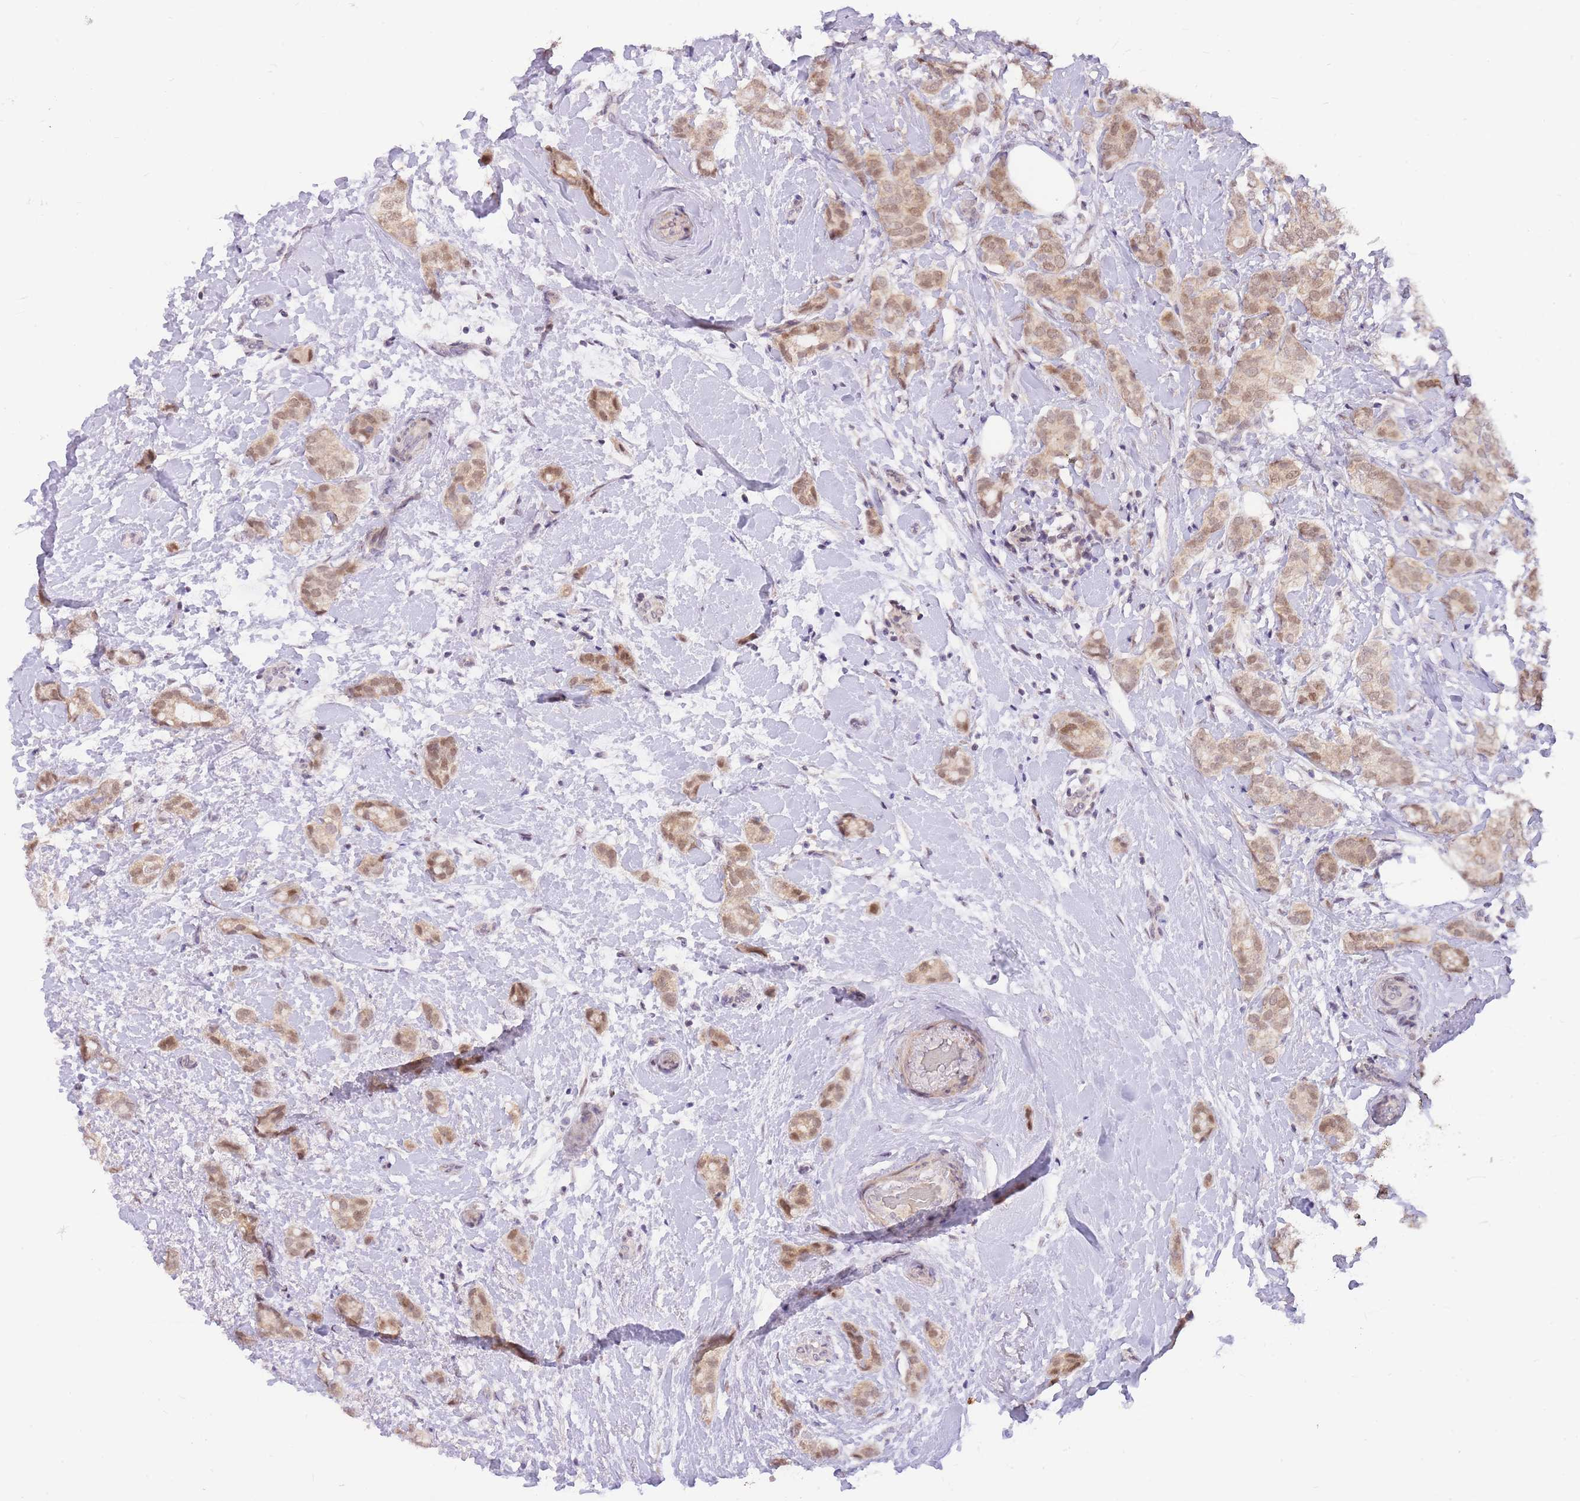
{"staining": {"intensity": "moderate", "quantity": ">75%", "location": "cytoplasmic/membranous,nuclear"}, "tissue": "breast cancer", "cell_type": "Tumor cells", "image_type": "cancer", "snomed": [{"axis": "morphology", "description": "Duct carcinoma"}, {"axis": "topography", "description": "Breast"}], "caption": "This photomicrograph displays immunohistochemistry (IHC) staining of human invasive ductal carcinoma (breast), with medium moderate cytoplasmic/membranous and nuclear positivity in about >75% of tumor cells.", "gene": "MINDY2", "patient": {"sex": "female", "age": 73}}